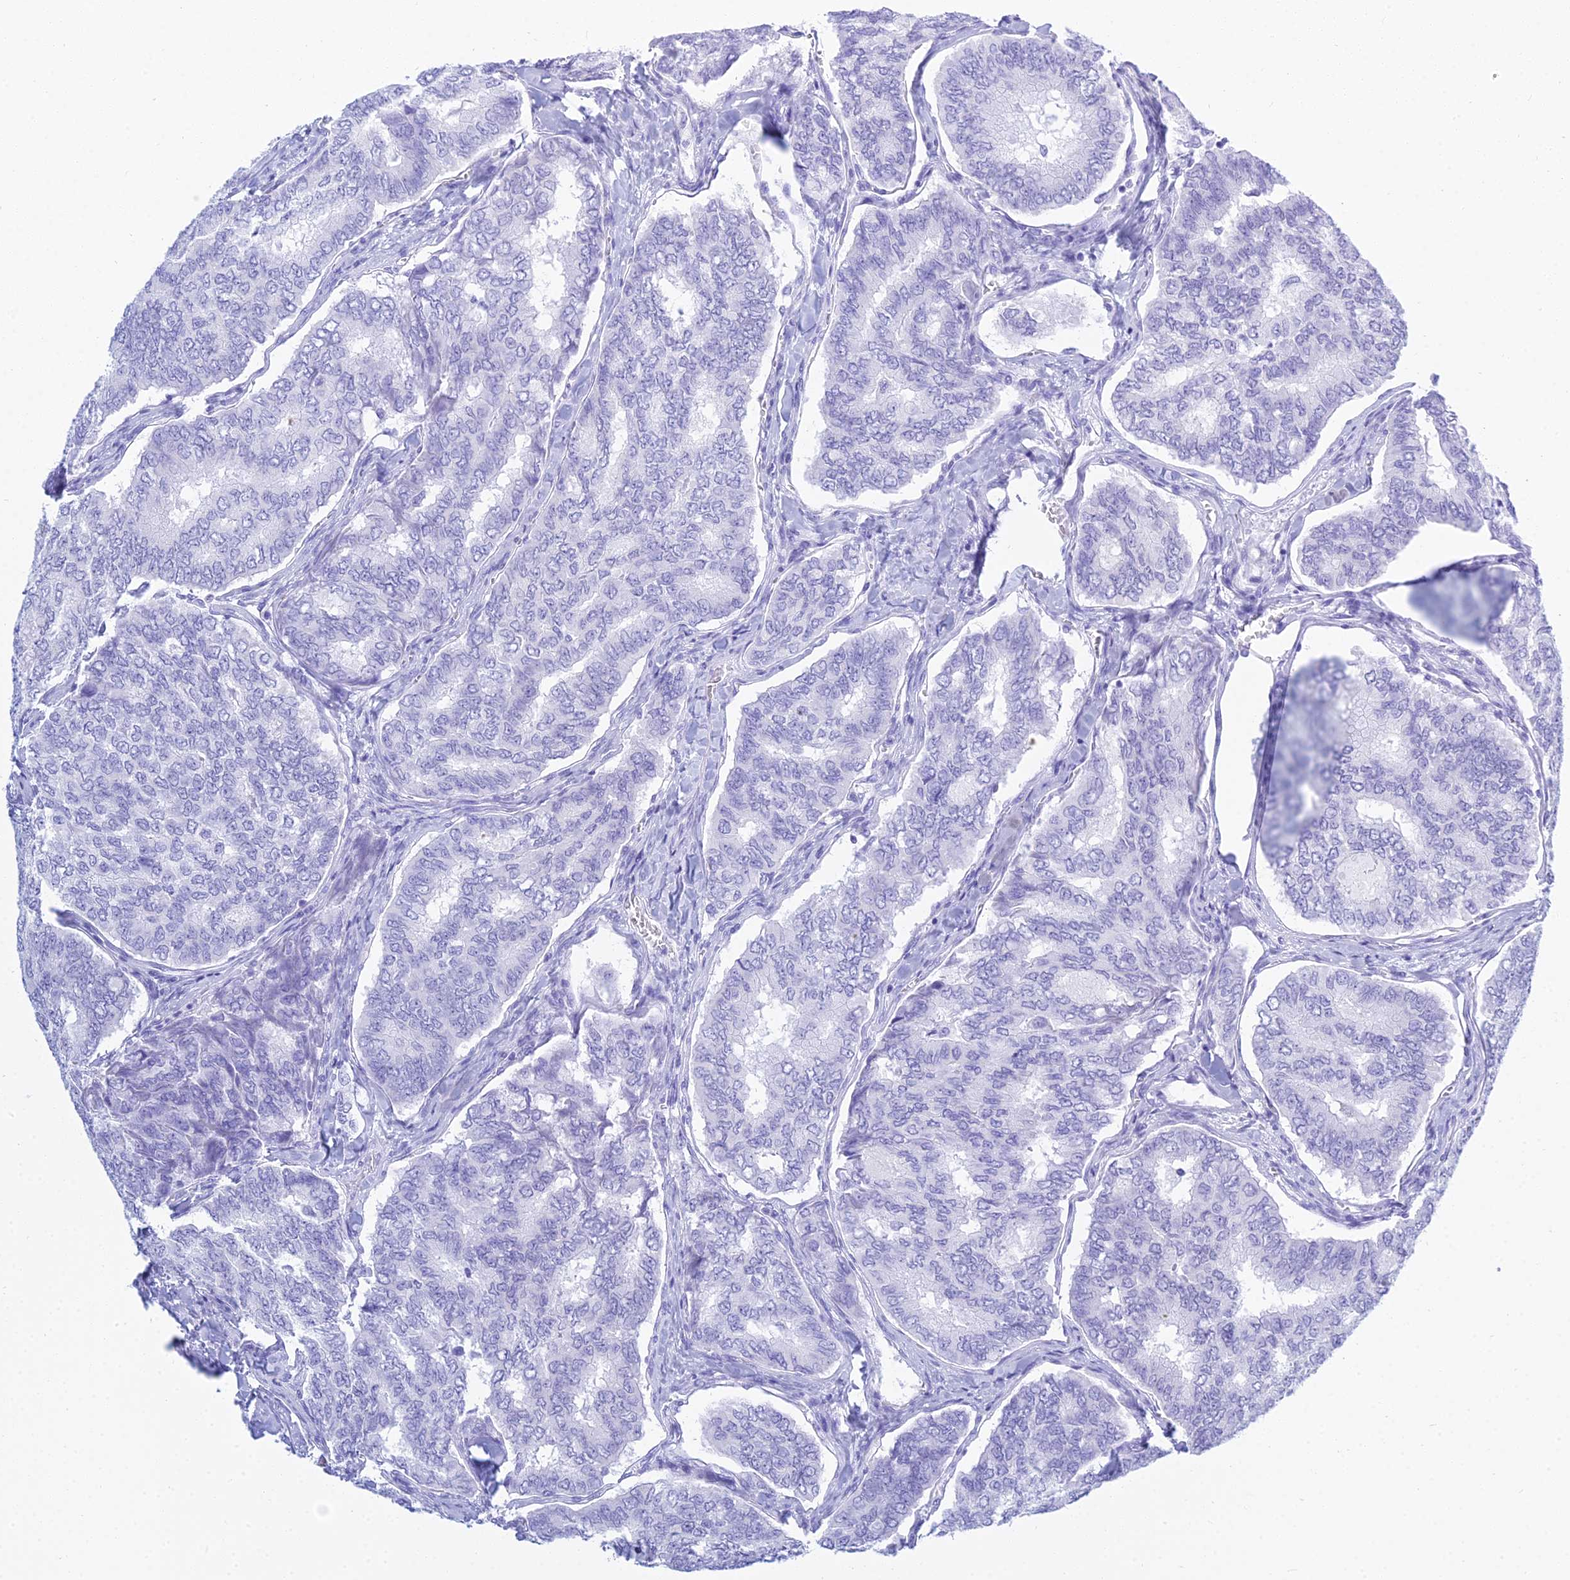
{"staining": {"intensity": "negative", "quantity": "none", "location": "none"}, "tissue": "thyroid cancer", "cell_type": "Tumor cells", "image_type": "cancer", "snomed": [{"axis": "morphology", "description": "Papillary adenocarcinoma, NOS"}, {"axis": "topography", "description": "Thyroid gland"}], "caption": "The histopathology image exhibits no staining of tumor cells in thyroid papillary adenocarcinoma.", "gene": "PATE4", "patient": {"sex": "female", "age": 35}}